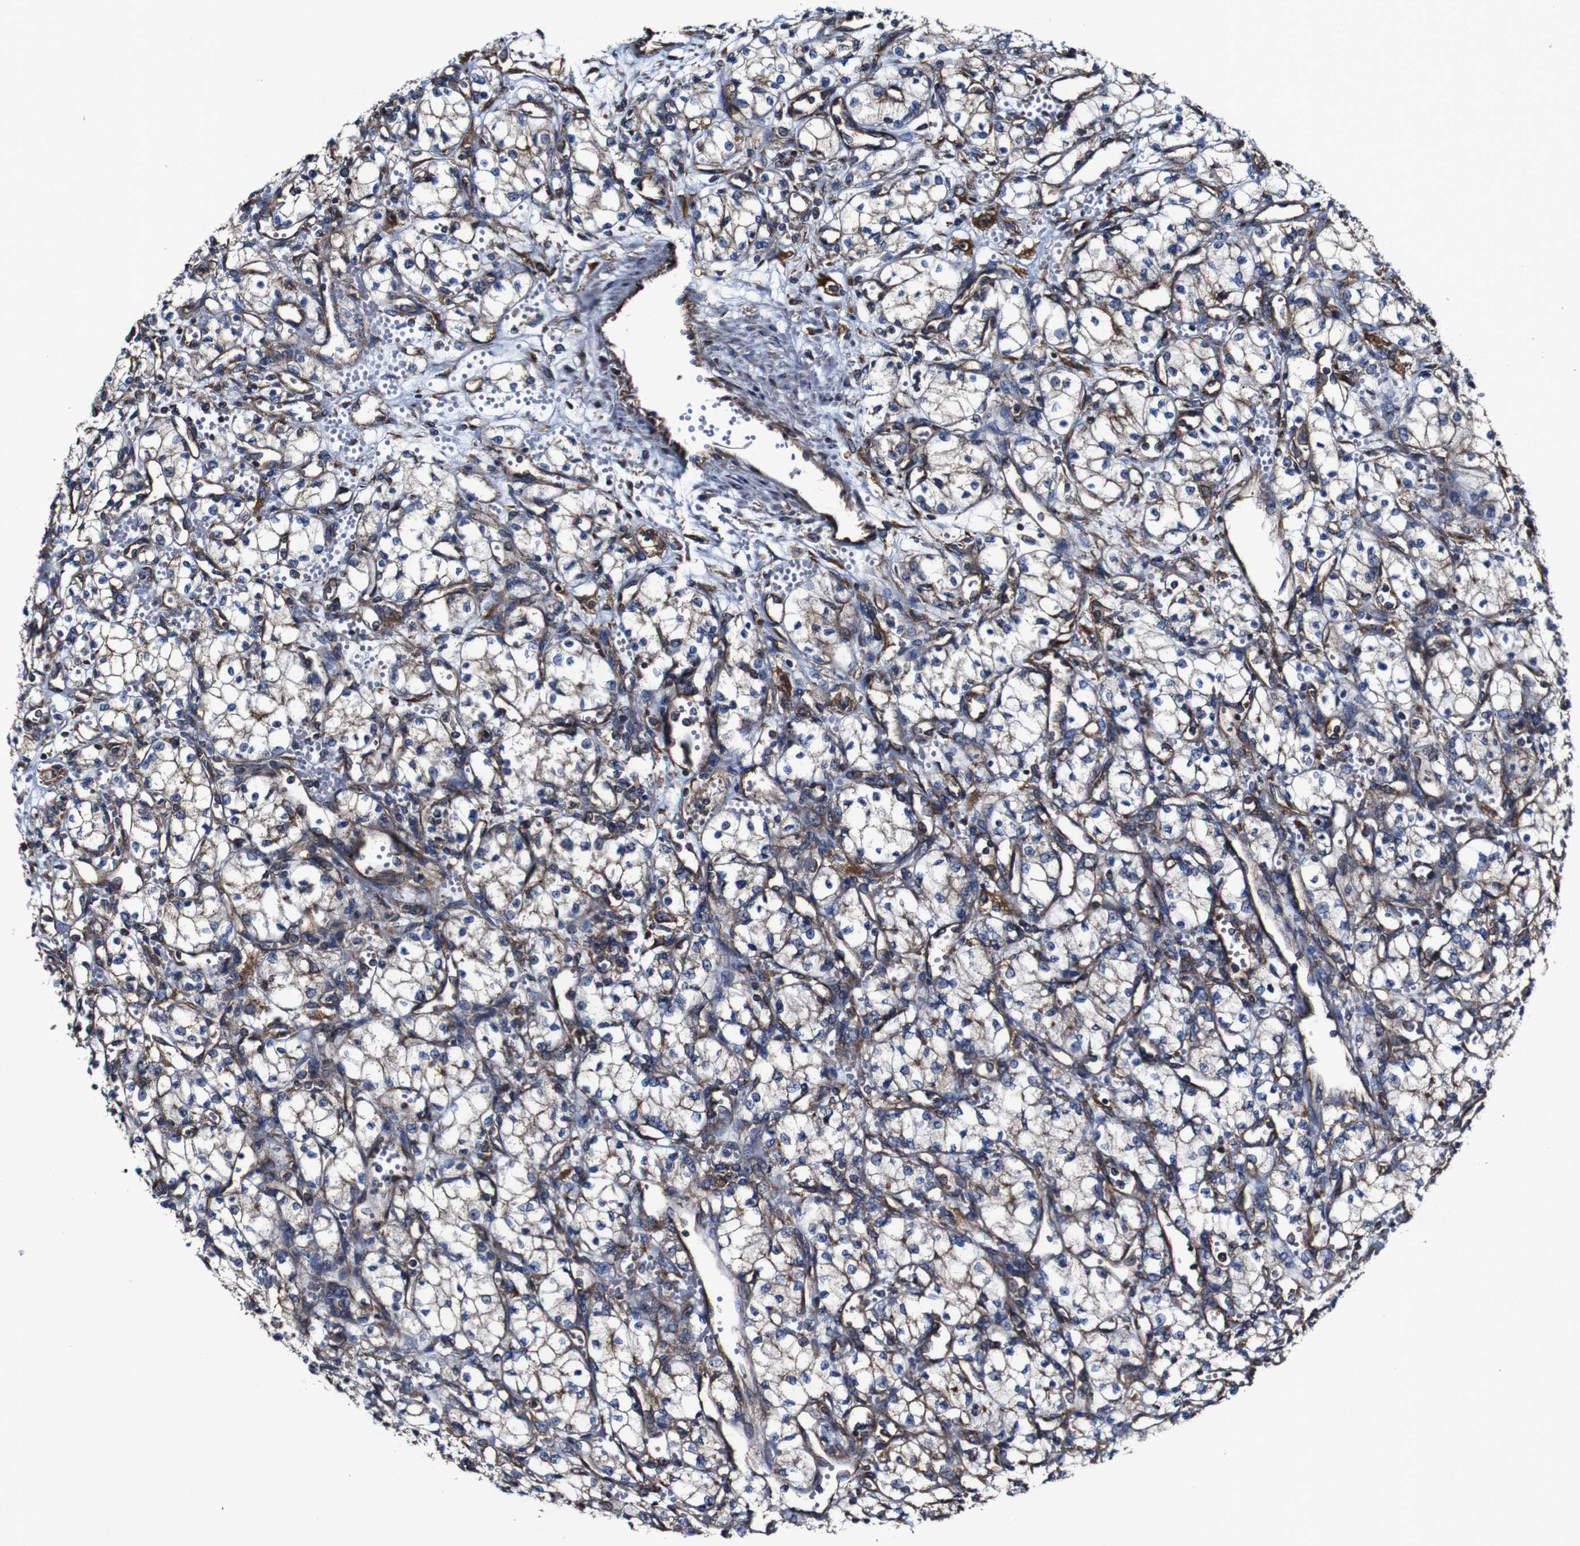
{"staining": {"intensity": "moderate", "quantity": "25%-75%", "location": "cytoplasmic/membranous"}, "tissue": "renal cancer", "cell_type": "Tumor cells", "image_type": "cancer", "snomed": [{"axis": "morphology", "description": "Normal tissue, NOS"}, {"axis": "morphology", "description": "Adenocarcinoma, NOS"}, {"axis": "topography", "description": "Kidney"}], "caption": "Moderate cytoplasmic/membranous expression is appreciated in approximately 25%-75% of tumor cells in adenocarcinoma (renal).", "gene": "CSF1R", "patient": {"sex": "male", "age": 59}}